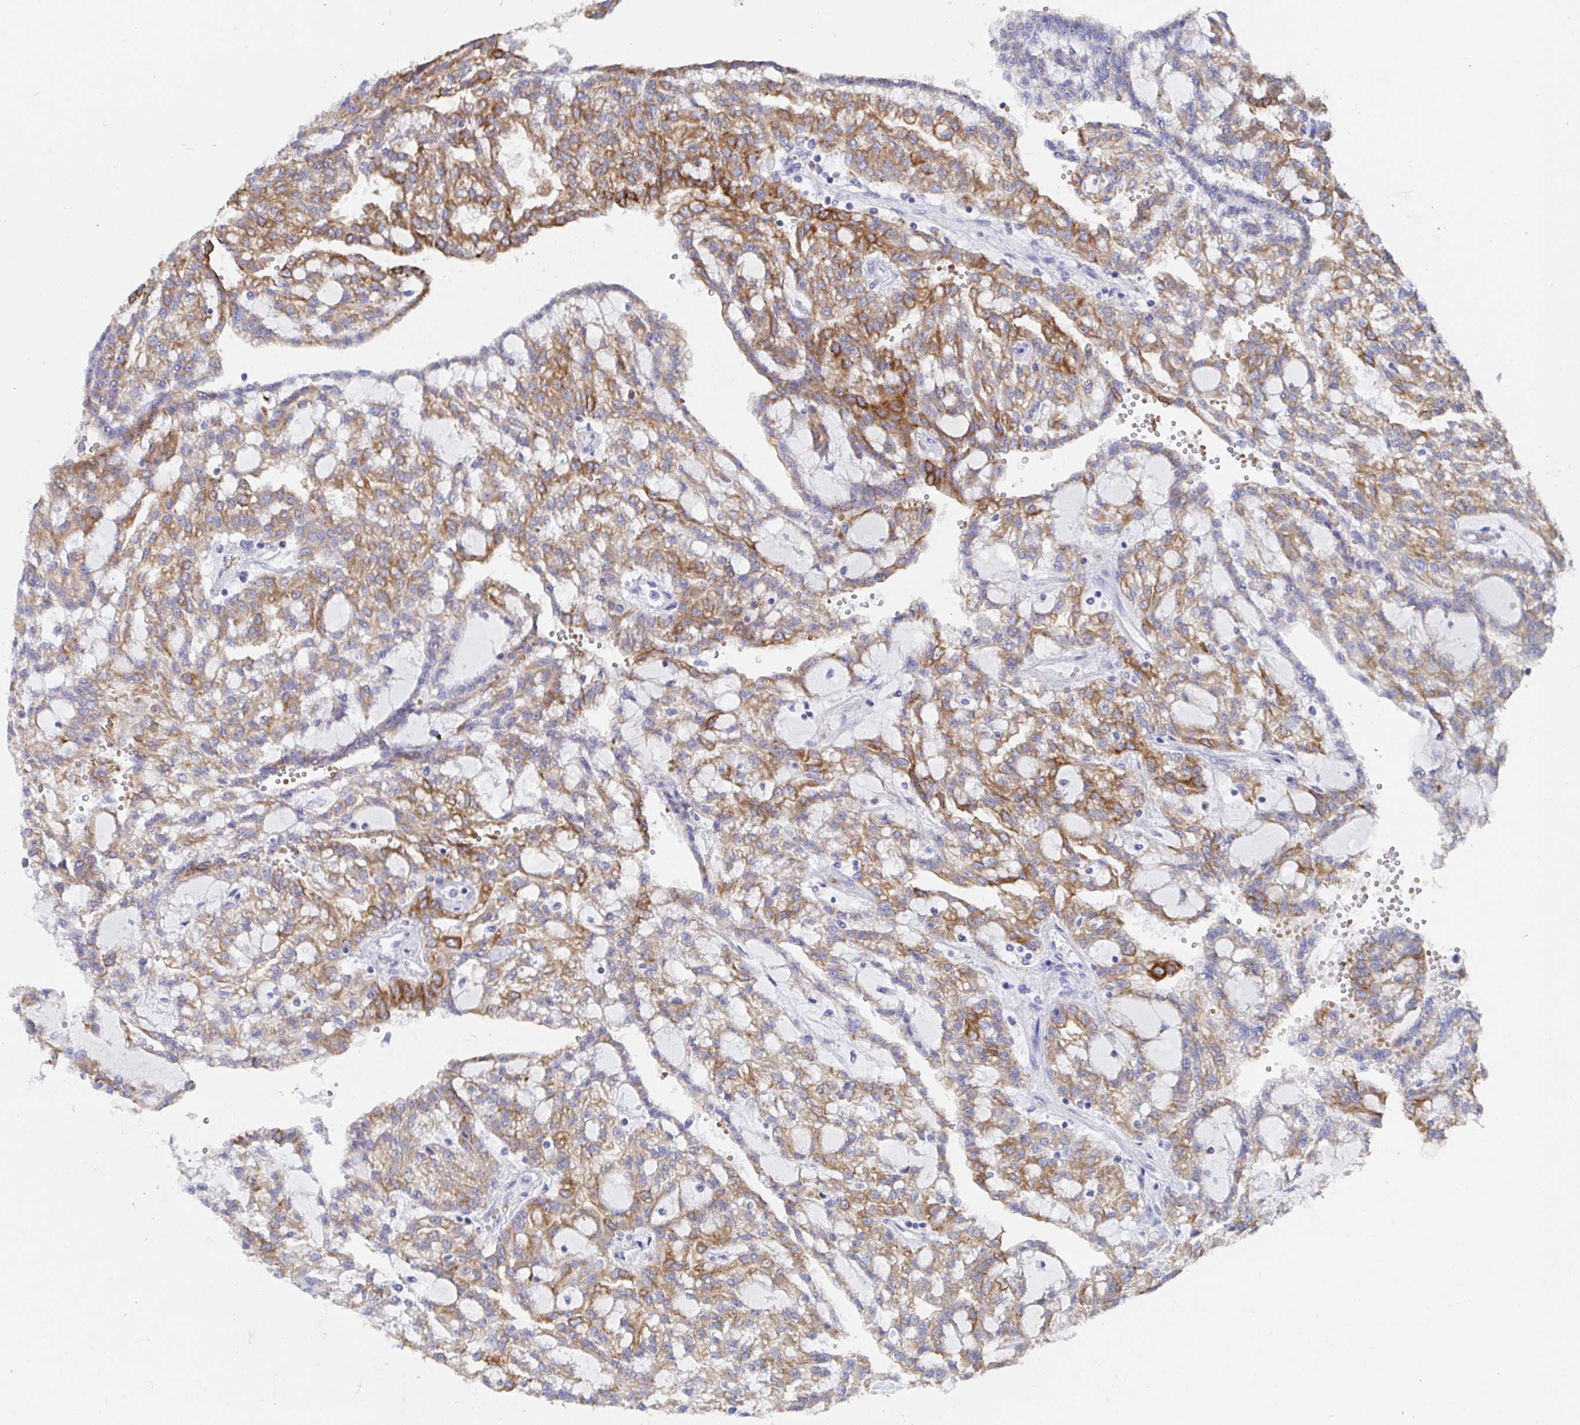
{"staining": {"intensity": "moderate", "quantity": ">75%", "location": "cytoplasmic/membranous"}, "tissue": "renal cancer", "cell_type": "Tumor cells", "image_type": "cancer", "snomed": [{"axis": "morphology", "description": "Adenocarcinoma, NOS"}, {"axis": "topography", "description": "Kidney"}], "caption": "Adenocarcinoma (renal) stained with a protein marker shows moderate staining in tumor cells.", "gene": "CLDN8", "patient": {"sex": "male", "age": 63}}